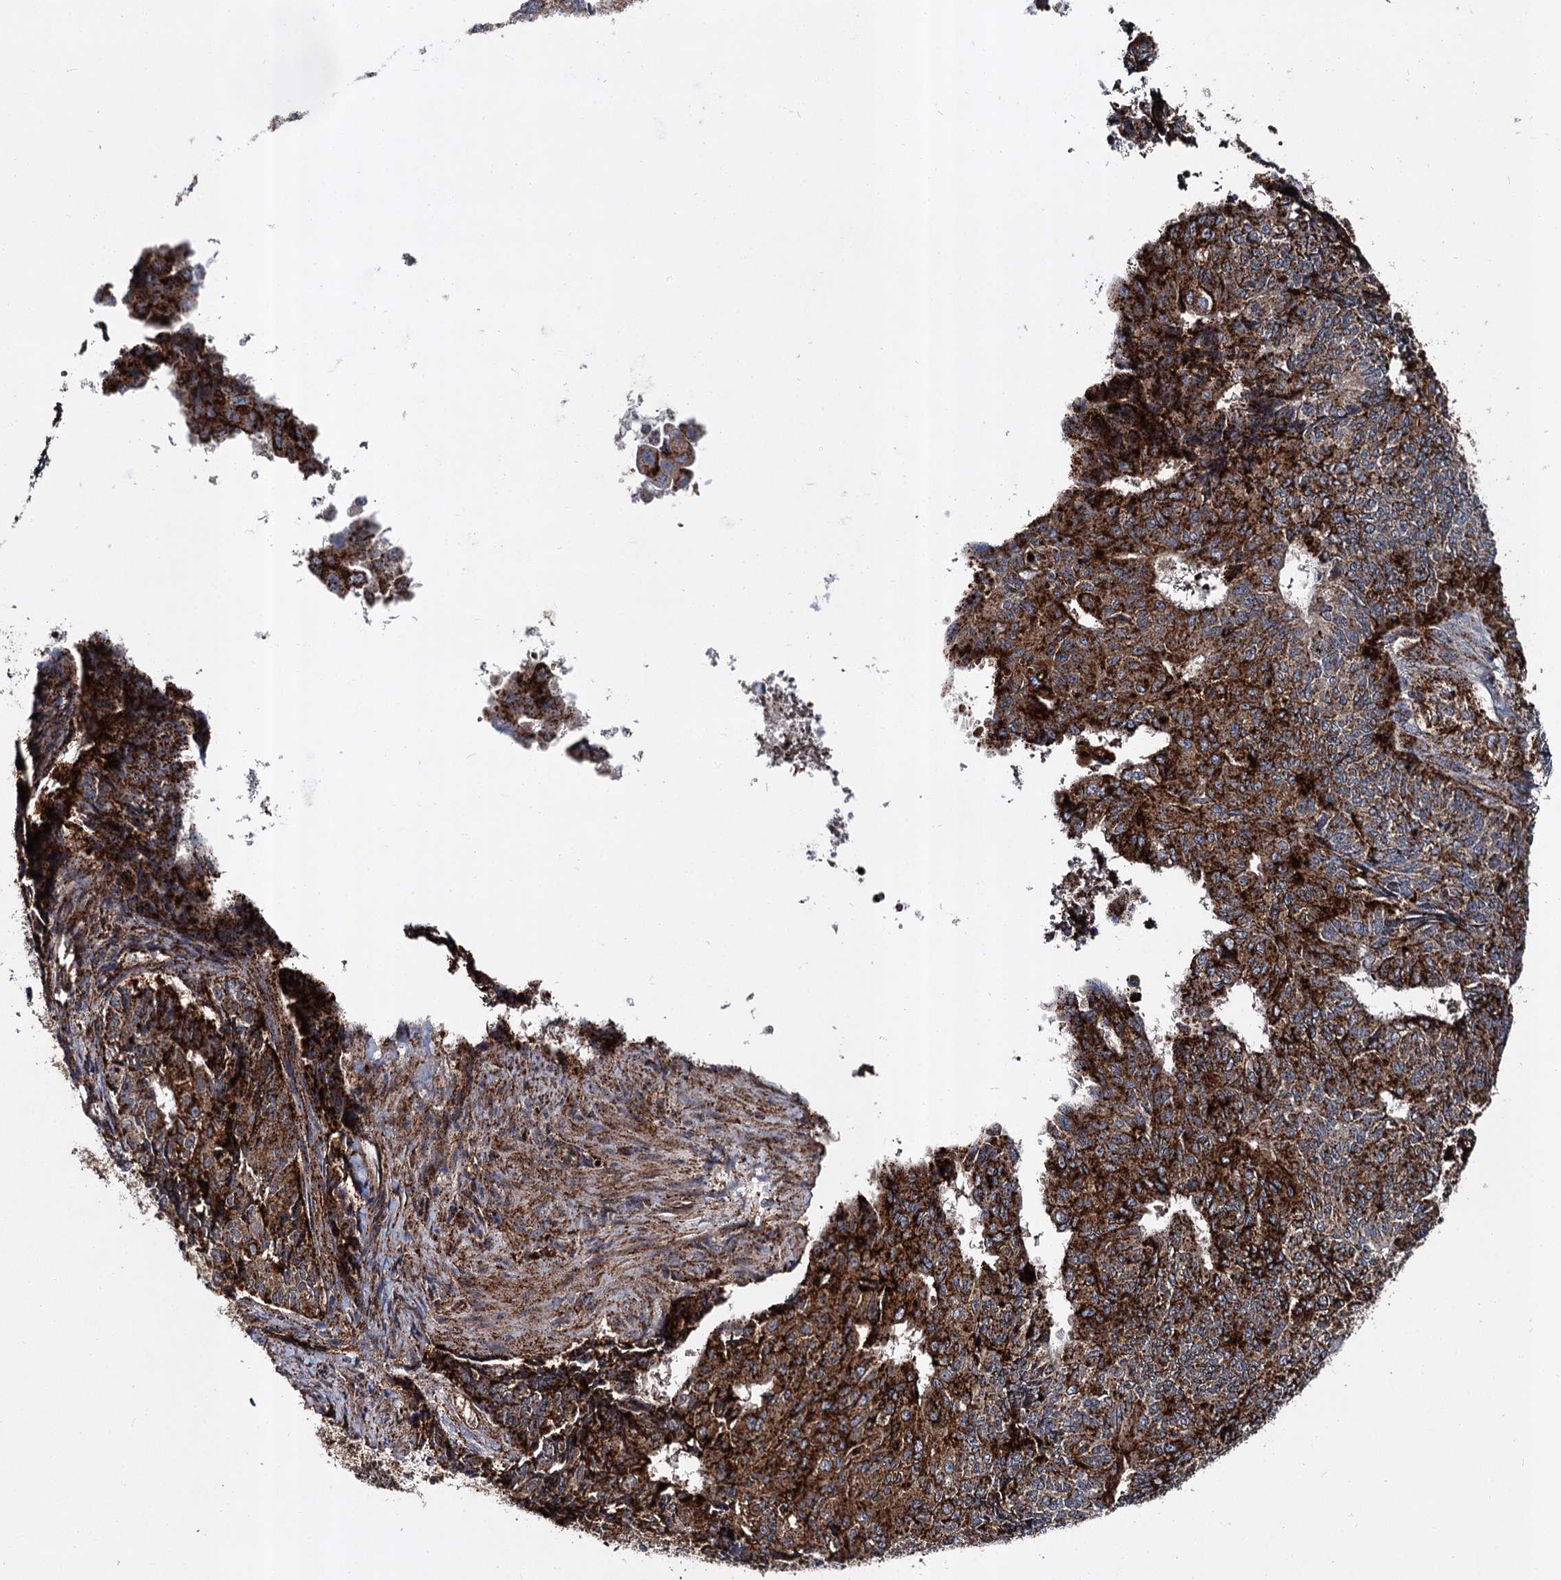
{"staining": {"intensity": "strong", "quantity": ">75%", "location": "cytoplasmic/membranous"}, "tissue": "endometrial cancer", "cell_type": "Tumor cells", "image_type": "cancer", "snomed": [{"axis": "morphology", "description": "Adenocarcinoma, NOS"}, {"axis": "topography", "description": "Endometrium"}], "caption": "The immunohistochemical stain labels strong cytoplasmic/membranous positivity in tumor cells of adenocarcinoma (endometrial) tissue. Nuclei are stained in blue.", "gene": "GBA1", "patient": {"sex": "female", "age": 32}}